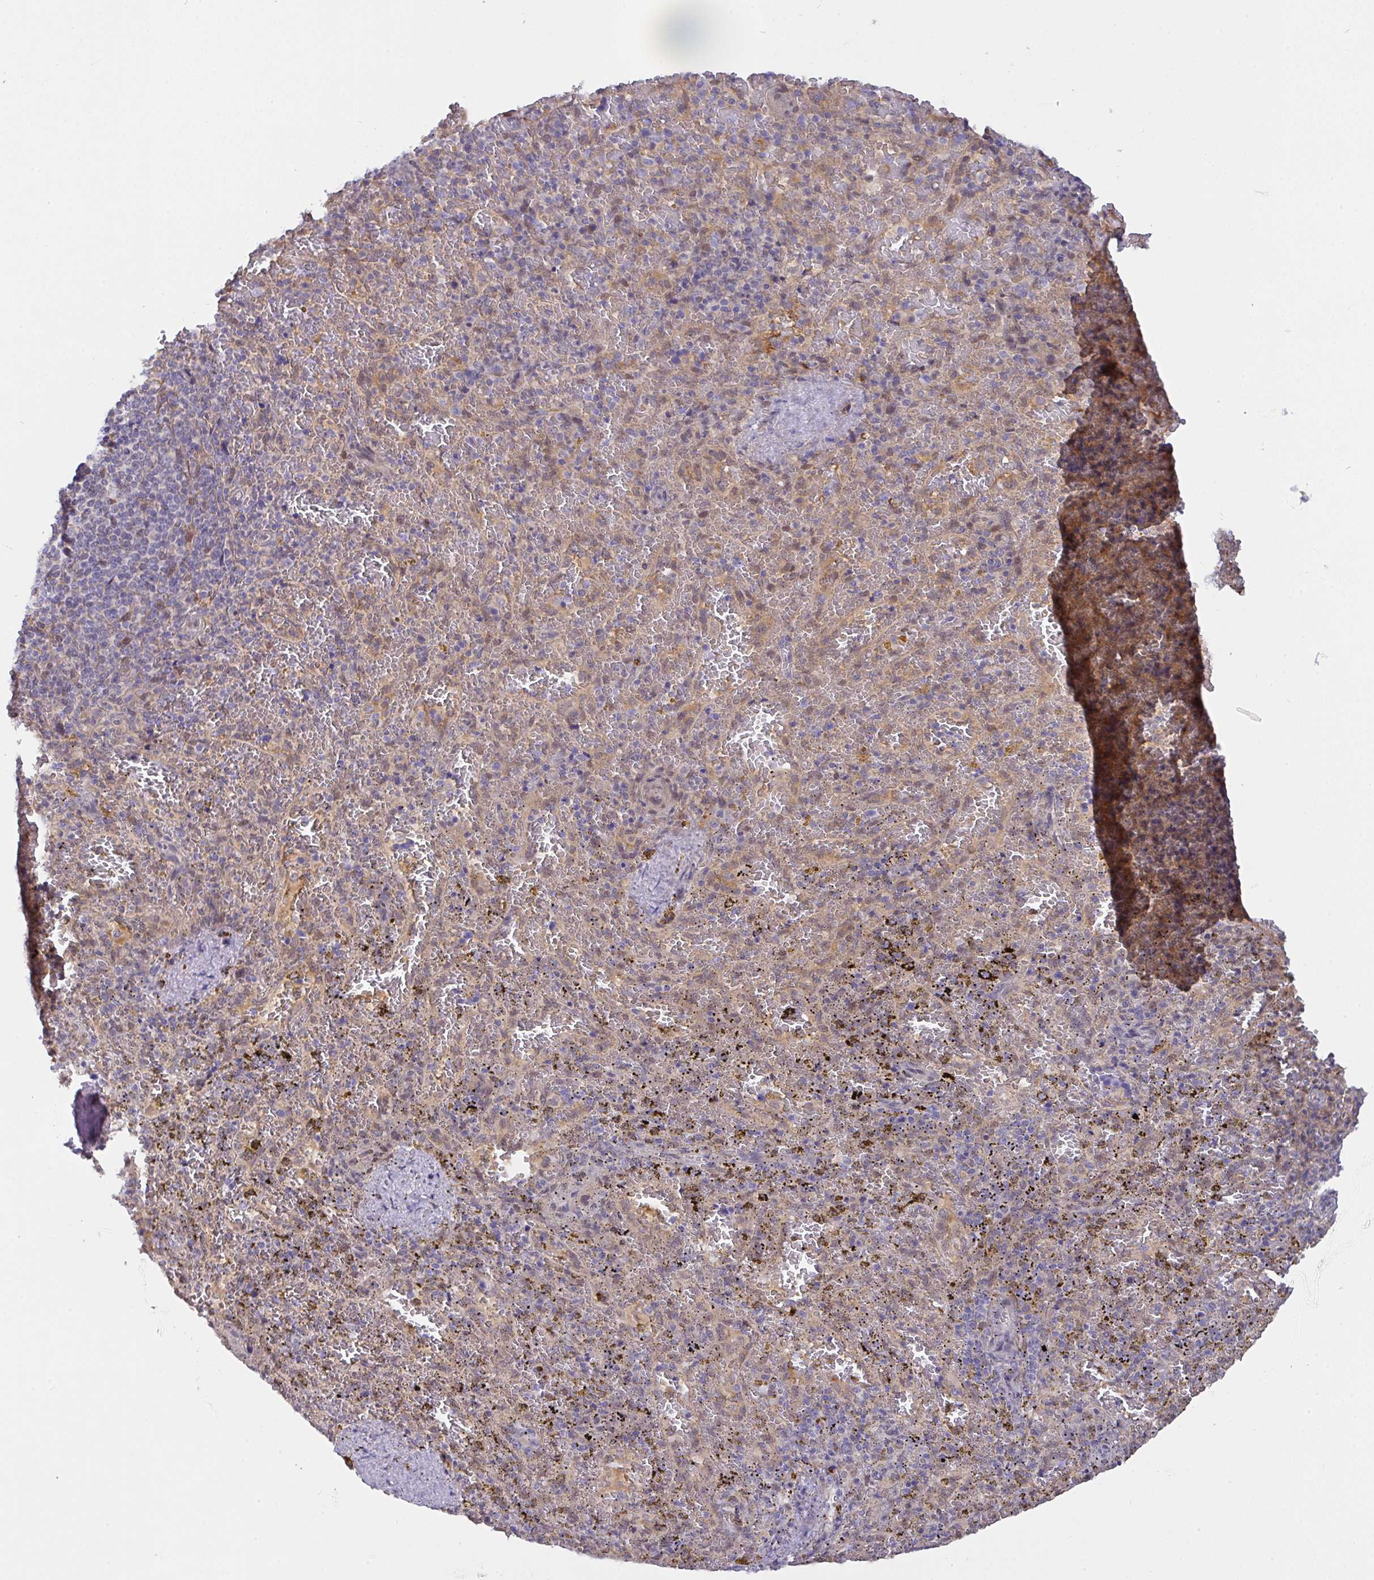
{"staining": {"intensity": "negative", "quantity": "none", "location": "none"}, "tissue": "spleen", "cell_type": "Cells in red pulp", "image_type": "normal", "snomed": [{"axis": "morphology", "description": "Normal tissue, NOS"}, {"axis": "topography", "description": "Spleen"}], "caption": "Immunohistochemistry (IHC) histopathology image of benign spleen: human spleen stained with DAB shows no significant protein positivity in cells in red pulp.", "gene": "L3HYPDH", "patient": {"sex": "female", "age": 50}}